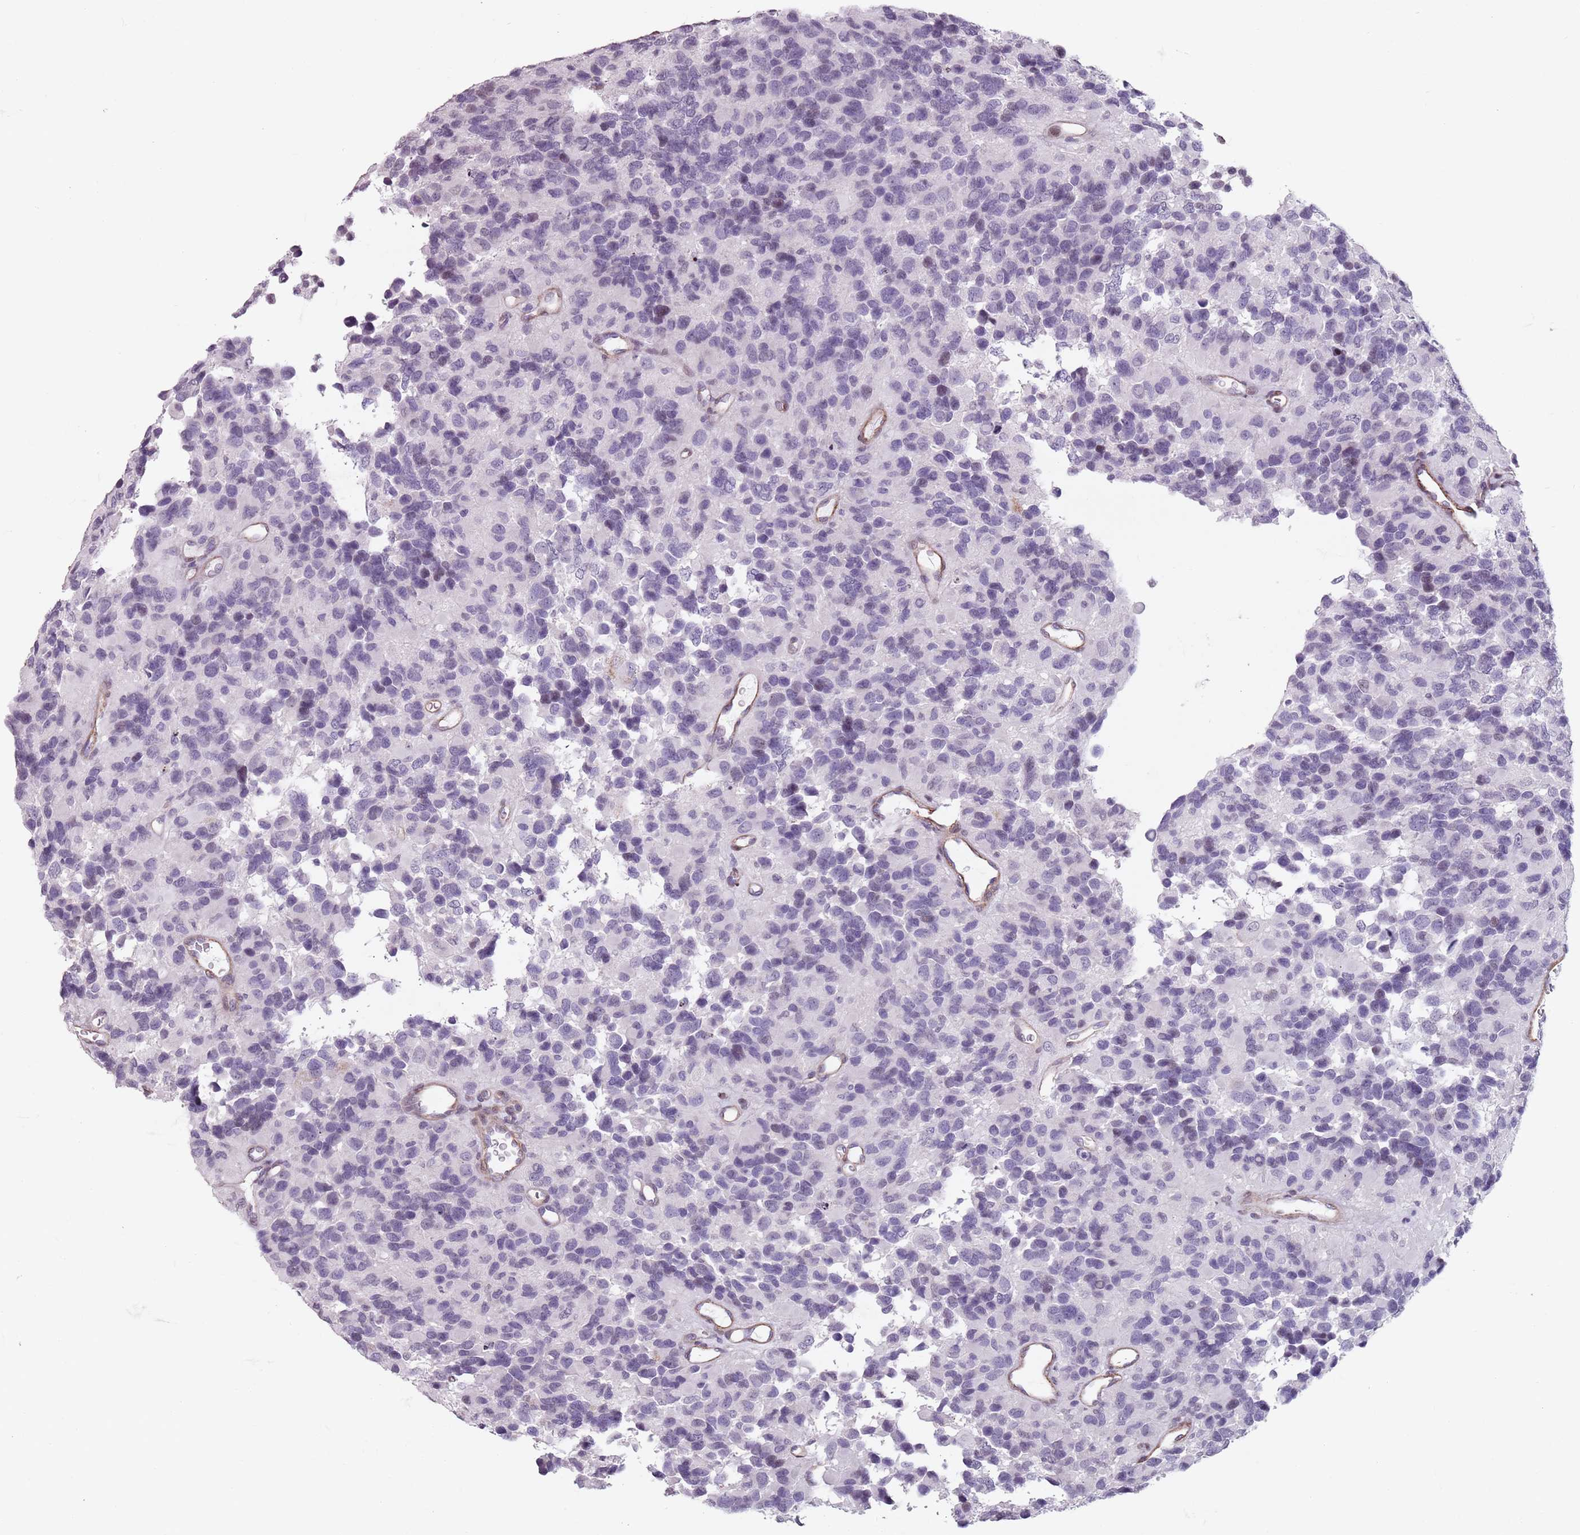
{"staining": {"intensity": "negative", "quantity": "none", "location": "none"}, "tissue": "glioma", "cell_type": "Tumor cells", "image_type": "cancer", "snomed": [{"axis": "morphology", "description": "Glioma, malignant, High grade"}, {"axis": "topography", "description": "Brain"}], "caption": "This is an immunohistochemistry (IHC) micrograph of malignant glioma (high-grade). There is no staining in tumor cells.", "gene": "TMC4", "patient": {"sex": "male", "age": 77}}